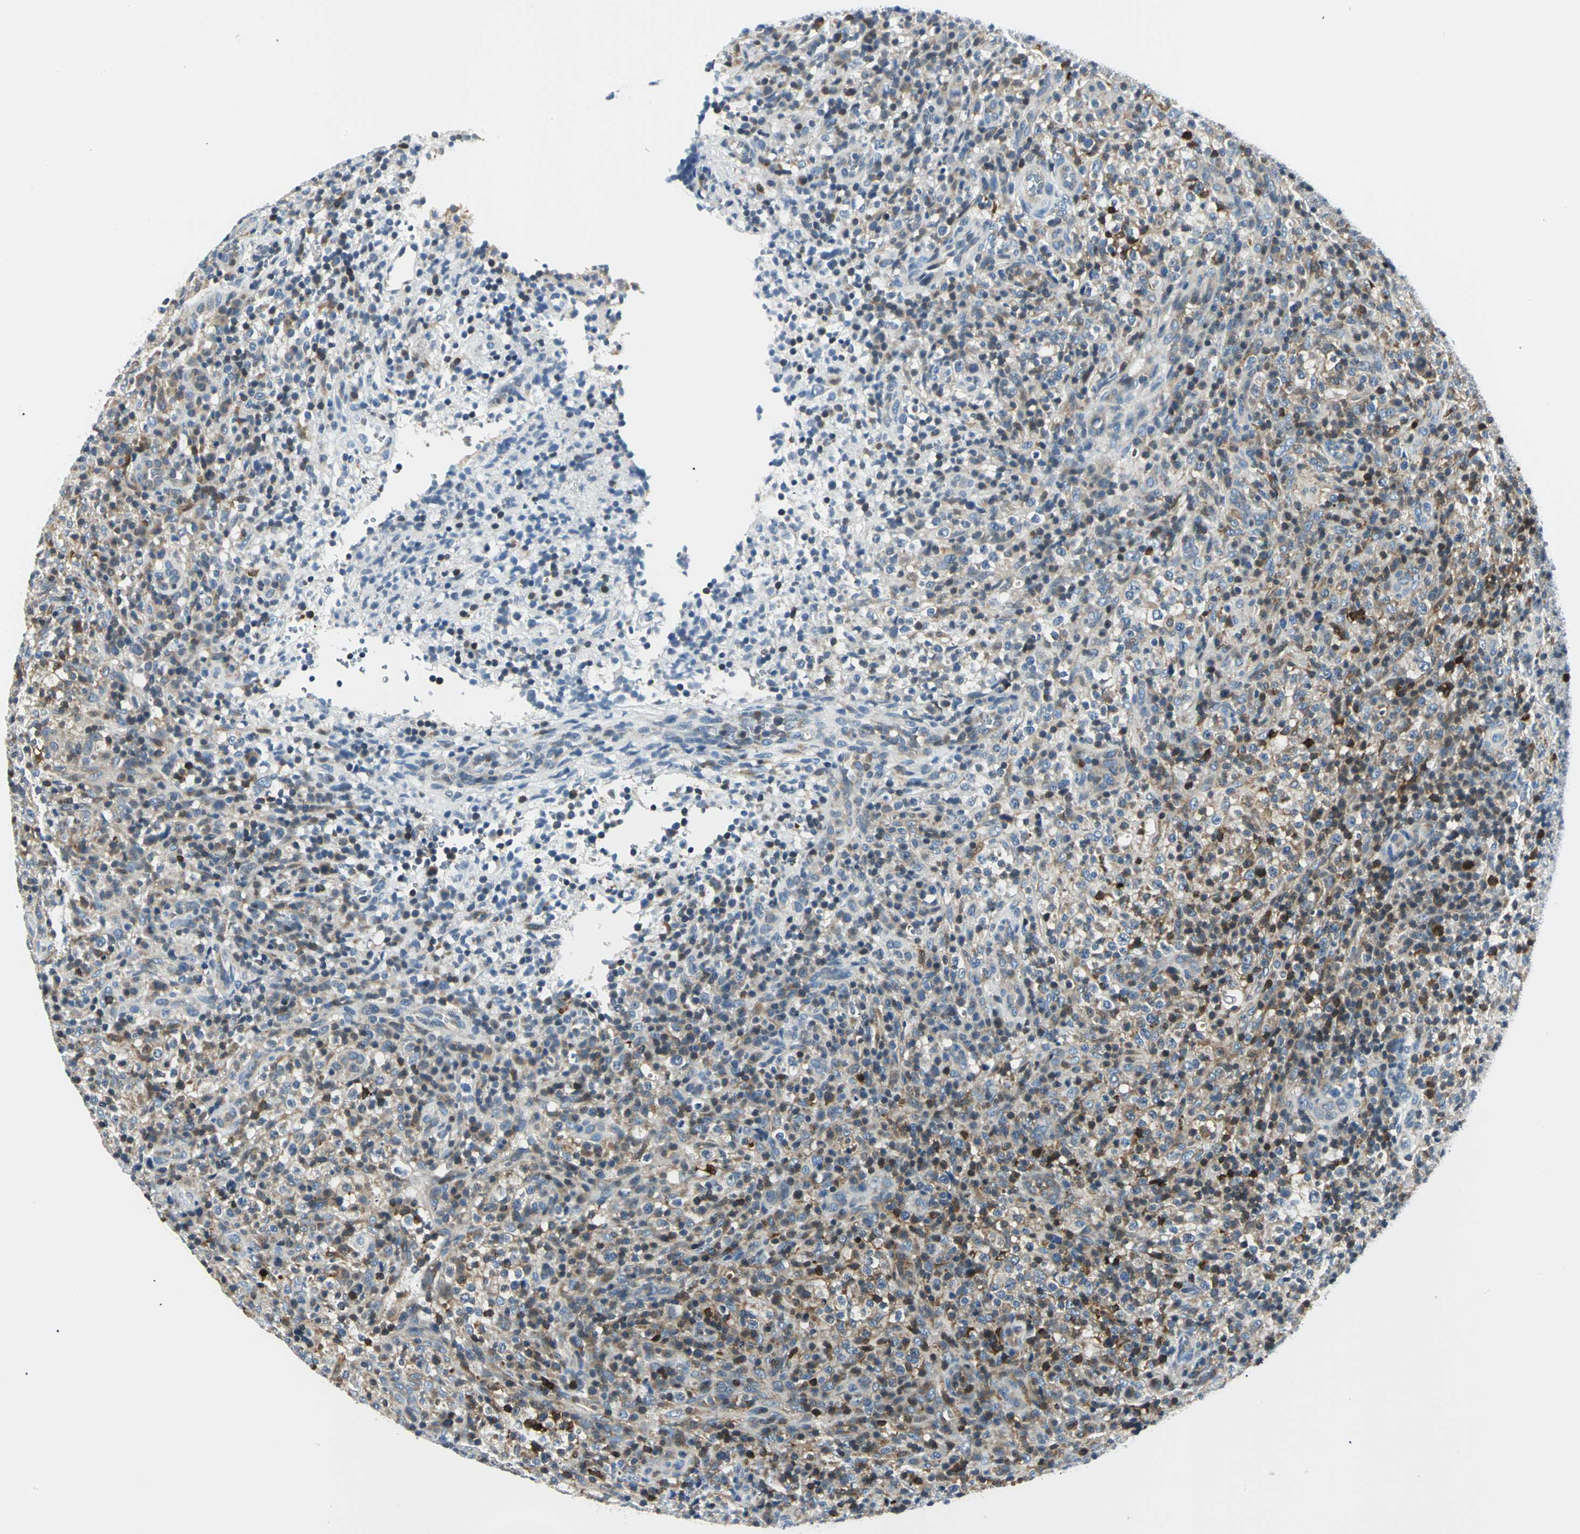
{"staining": {"intensity": "strong", "quantity": "25%-75%", "location": "cytoplasmic/membranous"}, "tissue": "lymphoma", "cell_type": "Tumor cells", "image_type": "cancer", "snomed": [{"axis": "morphology", "description": "Malignant lymphoma, non-Hodgkin's type, High grade"}, {"axis": "topography", "description": "Lymph node"}], "caption": "This is an image of IHC staining of lymphoma, which shows strong staining in the cytoplasmic/membranous of tumor cells.", "gene": "USP40", "patient": {"sex": "female", "age": 76}}